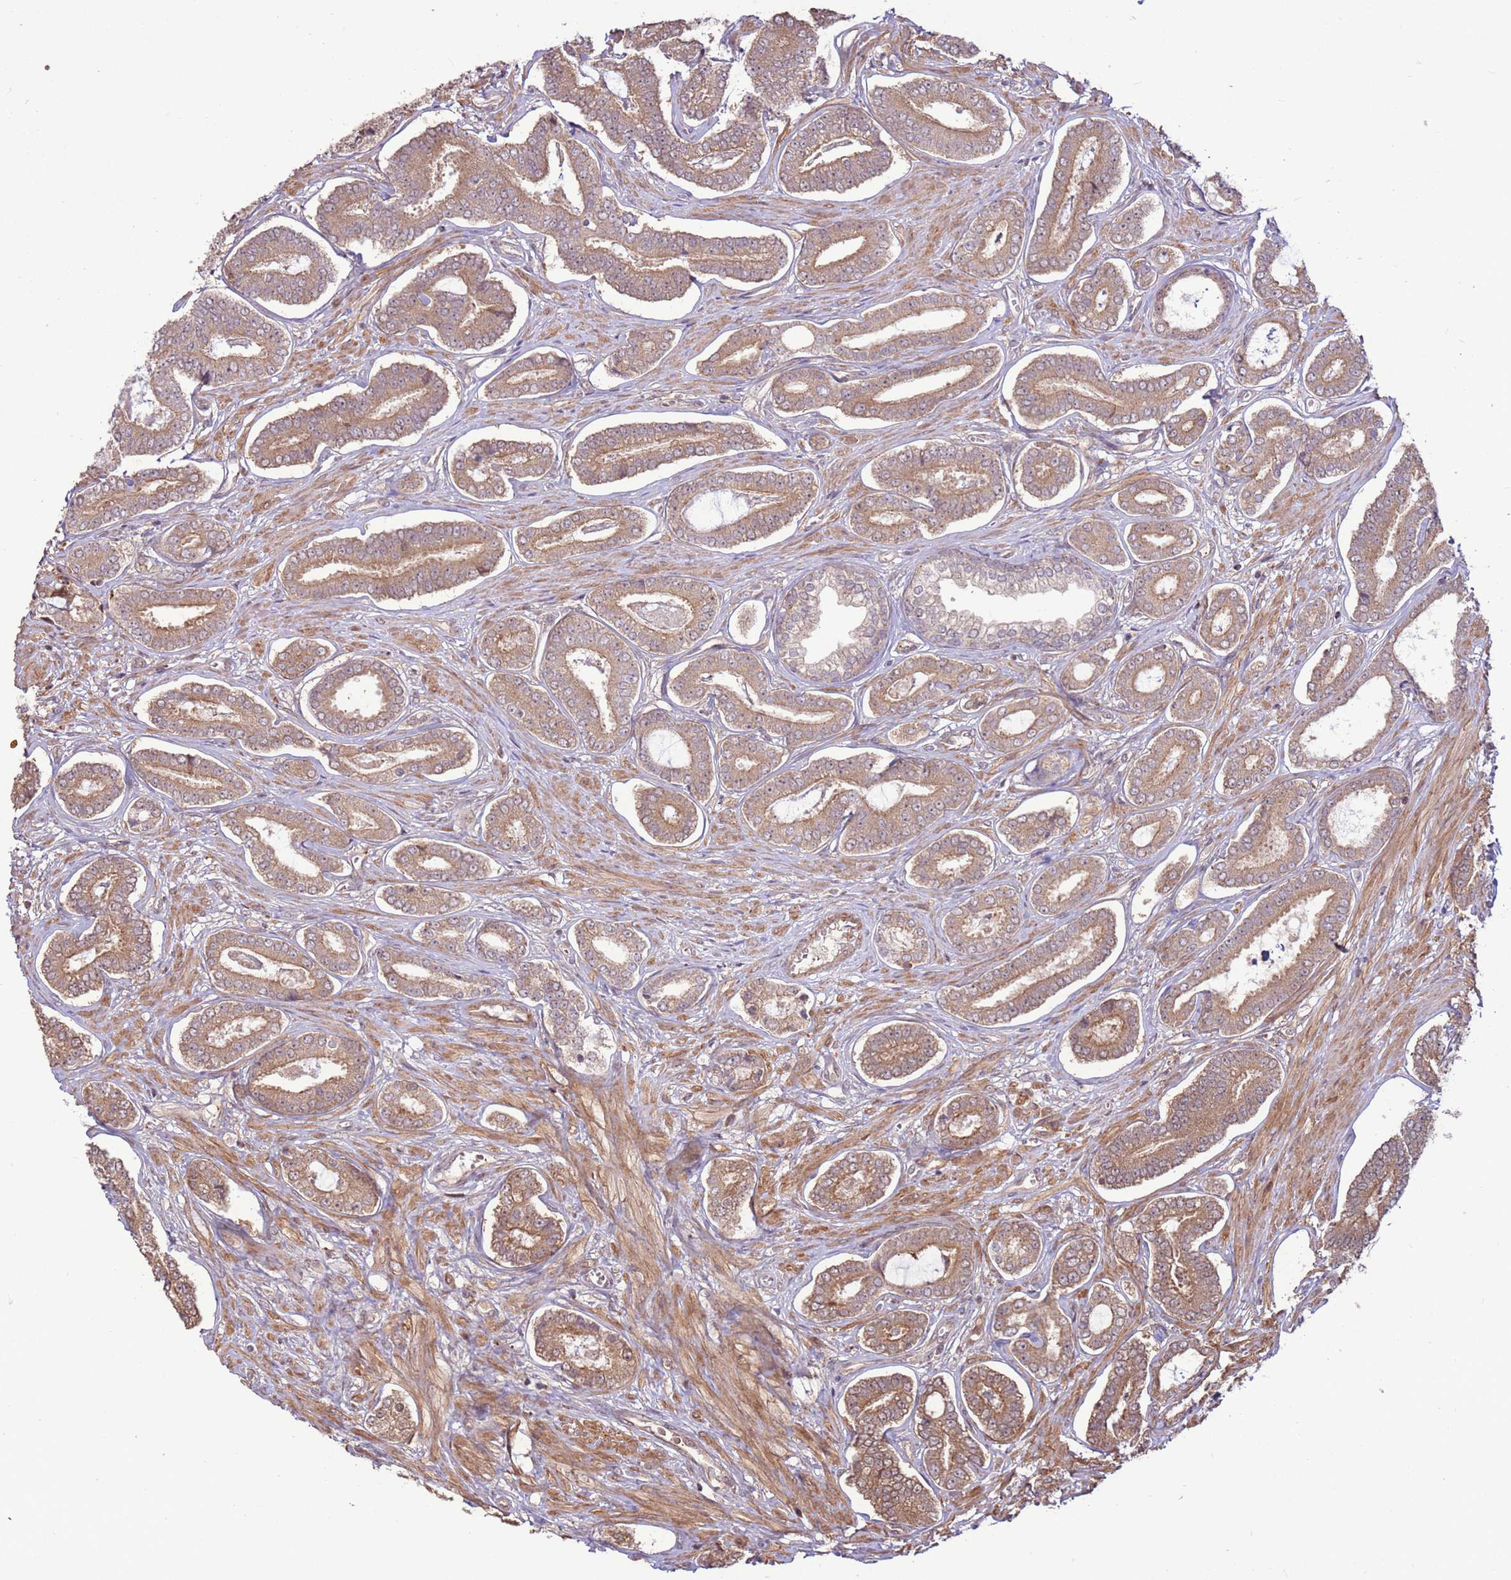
{"staining": {"intensity": "moderate", "quantity": ">75%", "location": "cytoplasmic/membranous"}, "tissue": "prostate cancer", "cell_type": "Tumor cells", "image_type": "cancer", "snomed": [{"axis": "morphology", "description": "Adenocarcinoma, NOS"}, {"axis": "topography", "description": "Prostate and seminal vesicle, NOS"}], "caption": "Immunohistochemistry (DAB (3,3'-diaminobenzidine)) staining of adenocarcinoma (prostate) demonstrates moderate cytoplasmic/membranous protein expression in about >75% of tumor cells.", "gene": "CCDC112", "patient": {"sex": "male", "age": 76}}